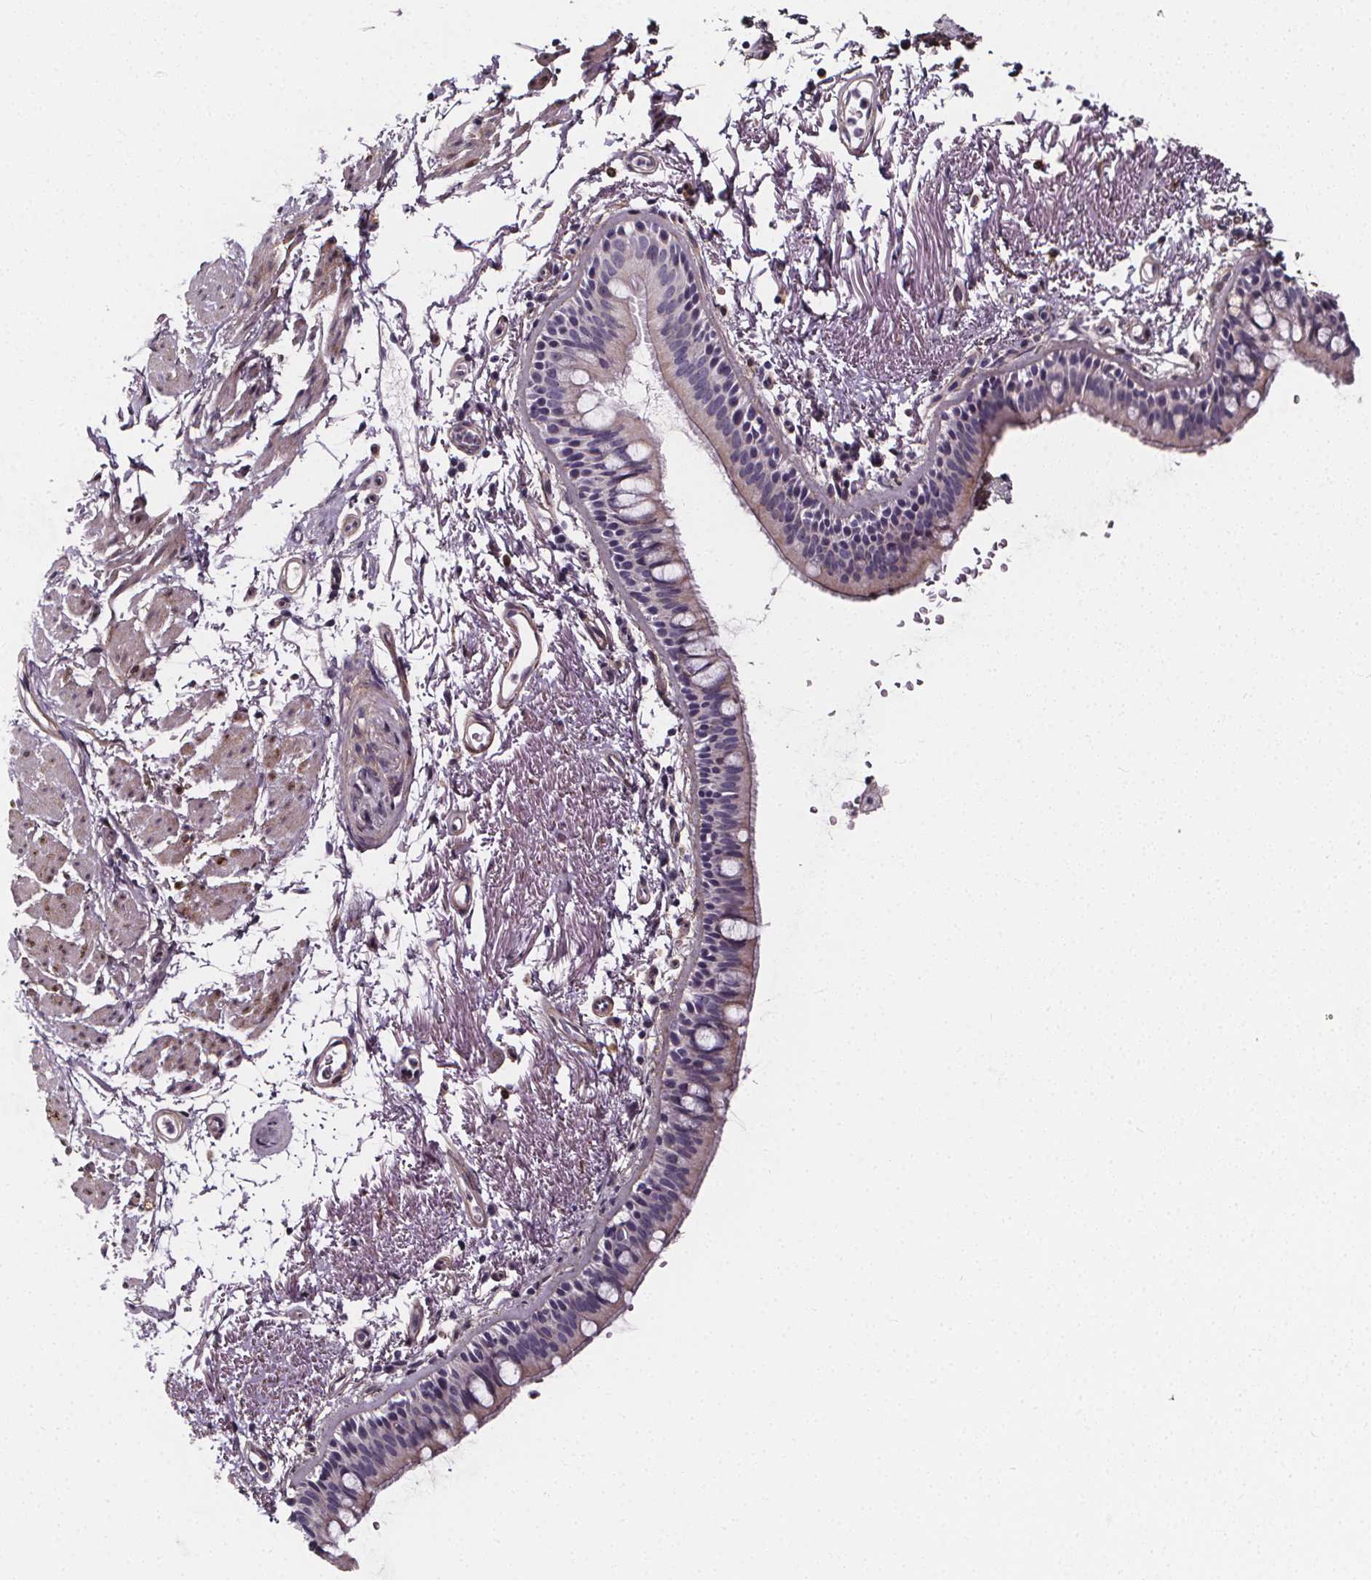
{"staining": {"intensity": "negative", "quantity": "none", "location": "none"}, "tissue": "bronchus", "cell_type": "Respiratory epithelial cells", "image_type": "normal", "snomed": [{"axis": "morphology", "description": "Normal tissue, NOS"}, {"axis": "topography", "description": "Lymph node"}, {"axis": "topography", "description": "Bronchus"}], "caption": "The micrograph exhibits no significant staining in respiratory epithelial cells of bronchus.", "gene": "AEBP1", "patient": {"sex": "female", "age": 70}}